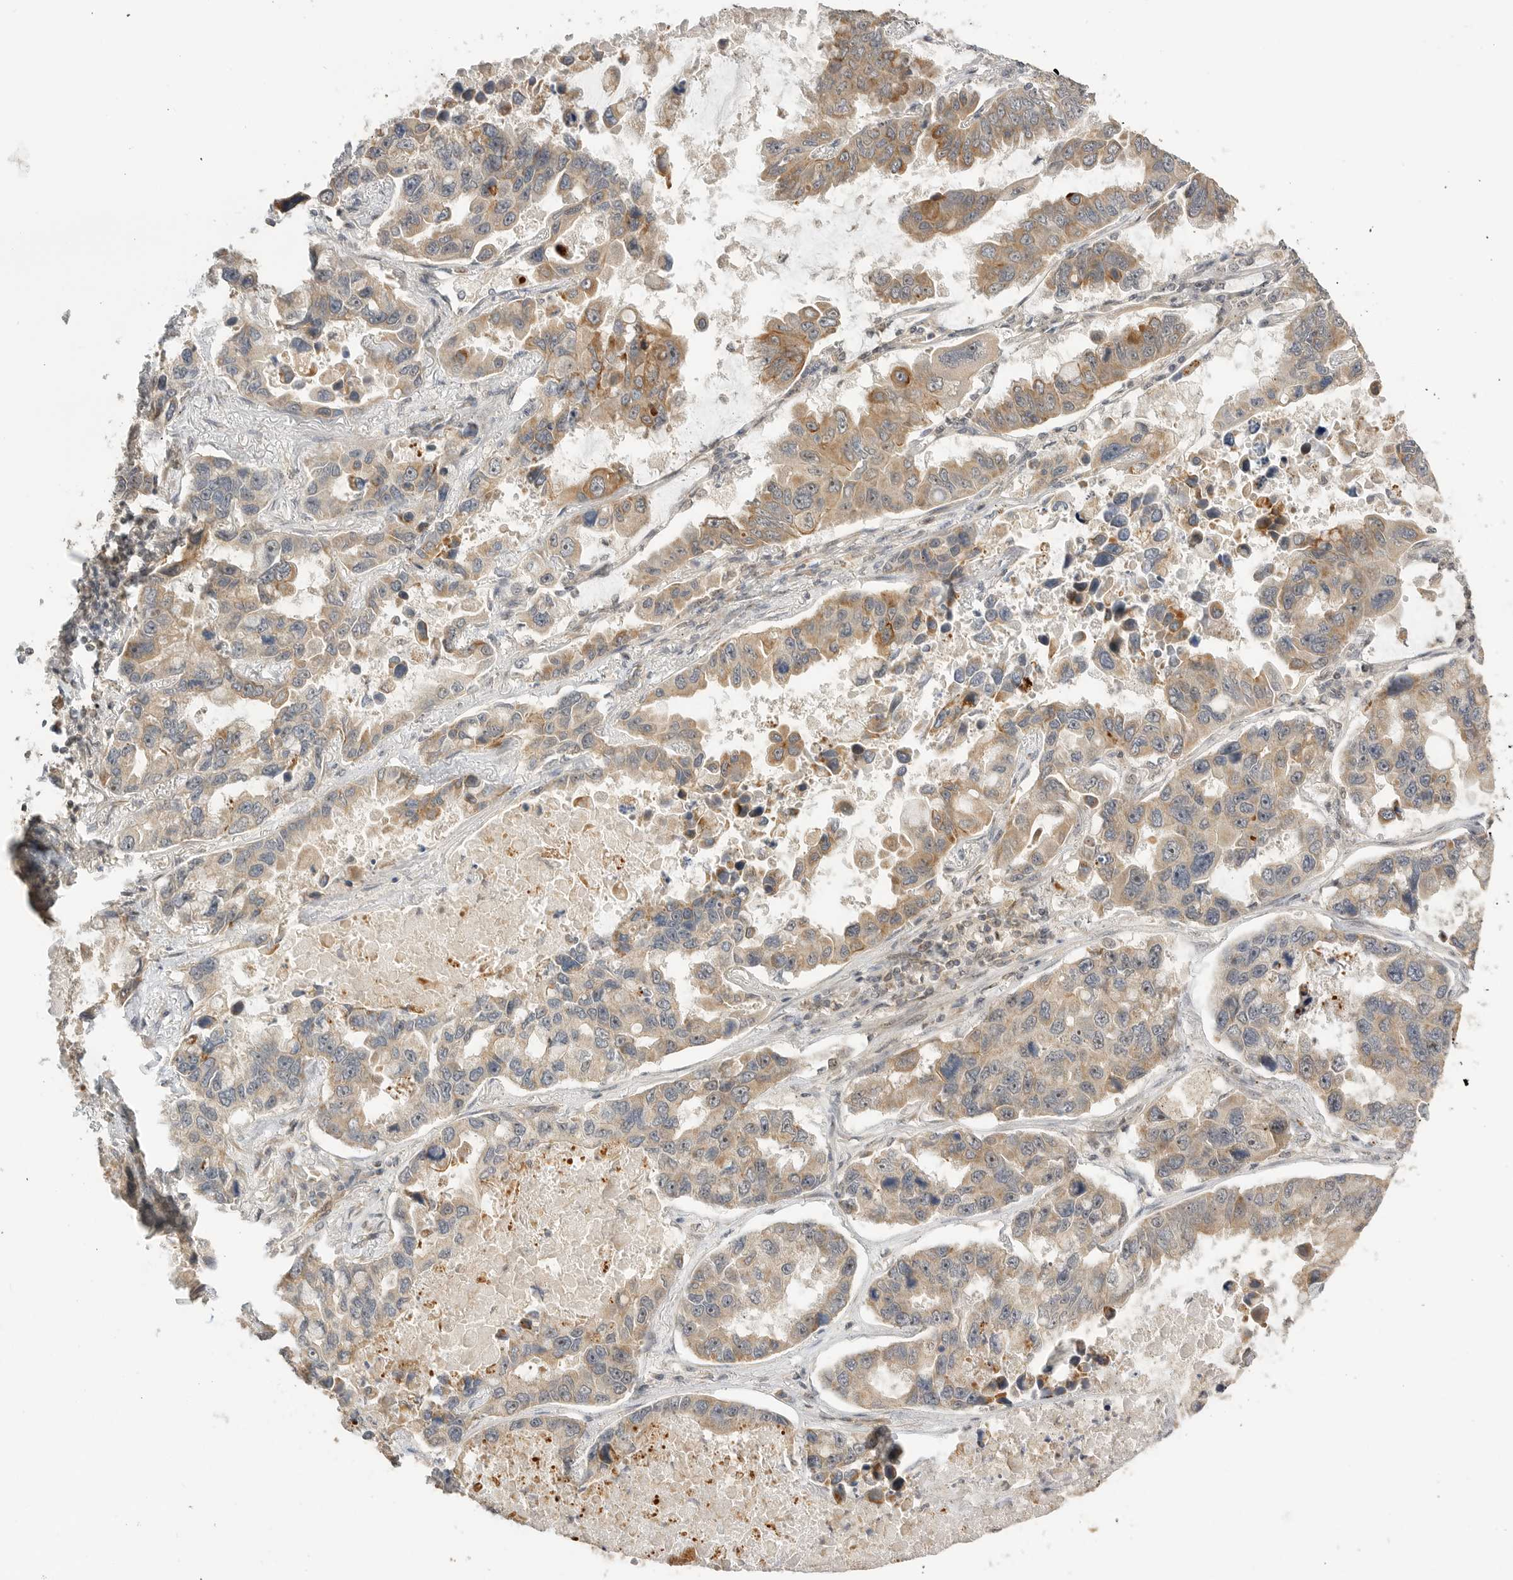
{"staining": {"intensity": "moderate", "quantity": "25%-75%", "location": "cytoplasmic/membranous"}, "tissue": "lung cancer", "cell_type": "Tumor cells", "image_type": "cancer", "snomed": [{"axis": "morphology", "description": "Adenocarcinoma, NOS"}, {"axis": "topography", "description": "Lung"}], "caption": "A high-resolution photomicrograph shows immunohistochemistry (IHC) staining of lung adenocarcinoma, which displays moderate cytoplasmic/membranous staining in approximately 25%-75% of tumor cells.", "gene": "ALKAL1", "patient": {"sex": "male", "age": 64}}